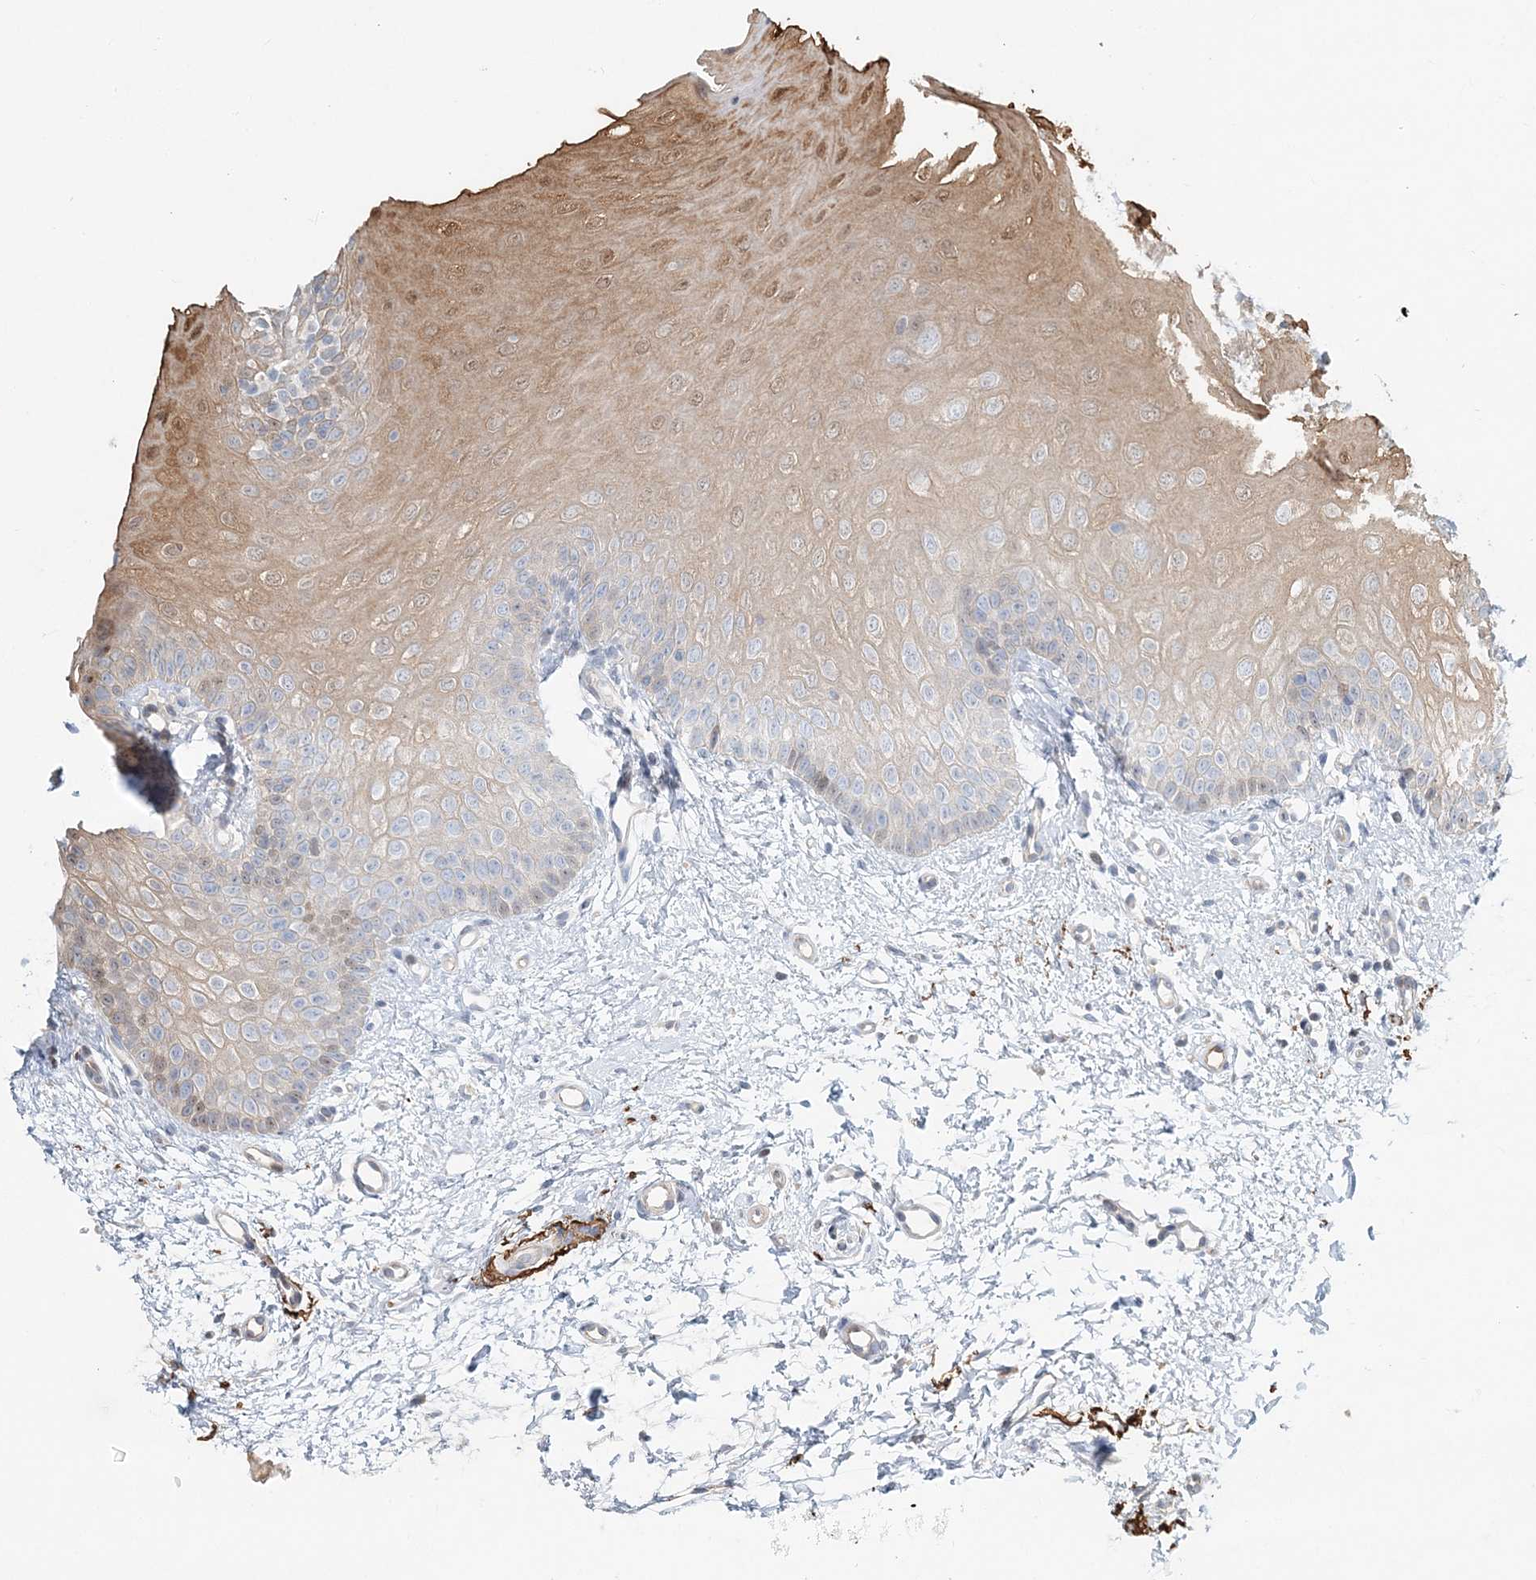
{"staining": {"intensity": "weak", "quantity": "25%-75%", "location": "cytoplasmic/membranous"}, "tissue": "oral mucosa", "cell_type": "Squamous epithelial cells", "image_type": "normal", "snomed": [{"axis": "morphology", "description": "Normal tissue, NOS"}, {"axis": "topography", "description": "Oral tissue"}], "caption": "Oral mucosa was stained to show a protein in brown. There is low levels of weak cytoplasmic/membranous positivity in about 25%-75% of squamous epithelial cells.", "gene": "CXXC5", "patient": {"sex": "female", "age": 68}}